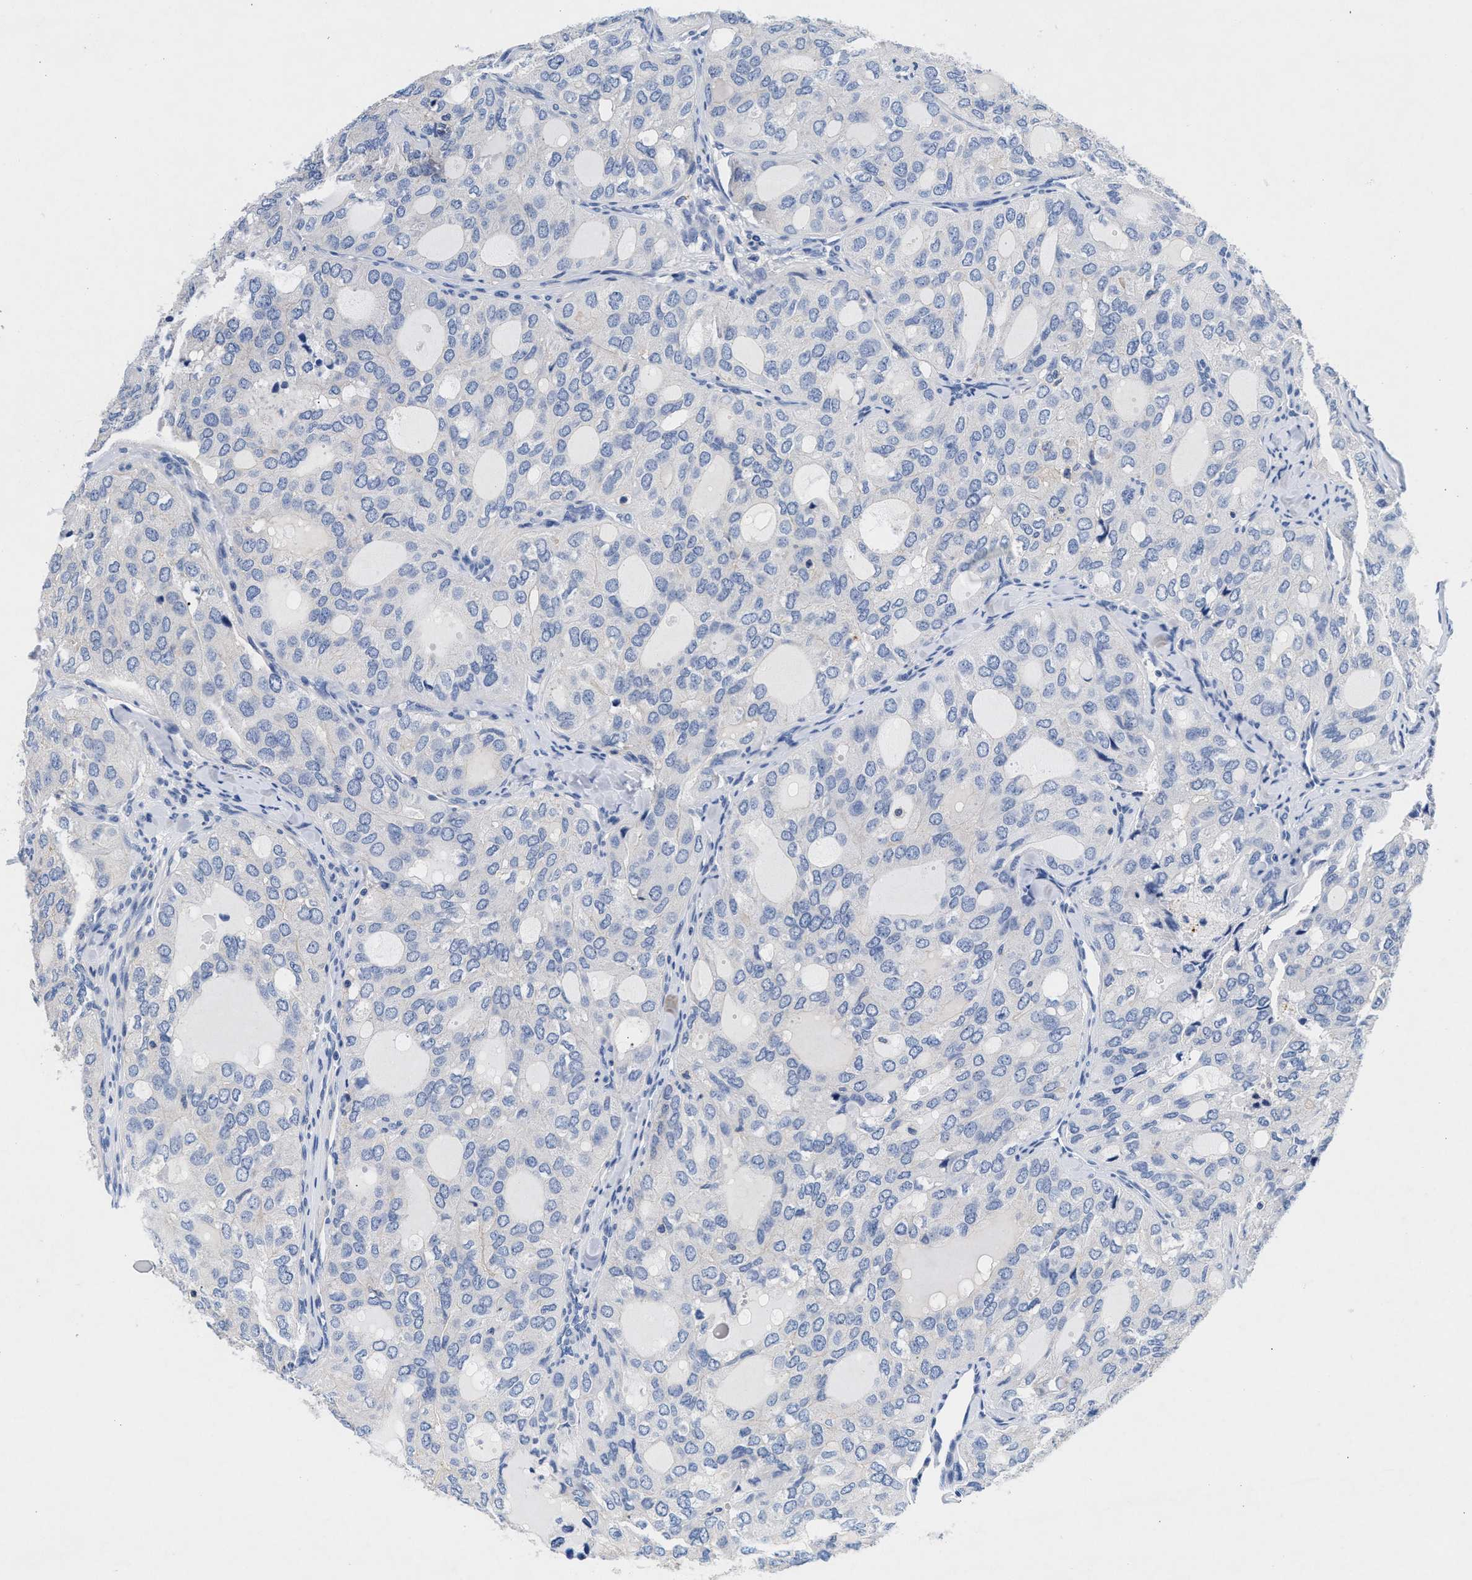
{"staining": {"intensity": "negative", "quantity": "none", "location": "none"}, "tissue": "thyroid cancer", "cell_type": "Tumor cells", "image_type": "cancer", "snomed": [{"axis": "morphology", "description": "Follicular adenoma carcinoma, NOS"}, {"axis": "topography", "description": "Thyroid gland"}], "caption": "IHC micrograph of human thyroid follicular adenoma carcinoma stained for a protein (brown), which shows no expression in tumor cells.", "gene": "GNAI3", "patient": {"sex": "male", "age": 75}}